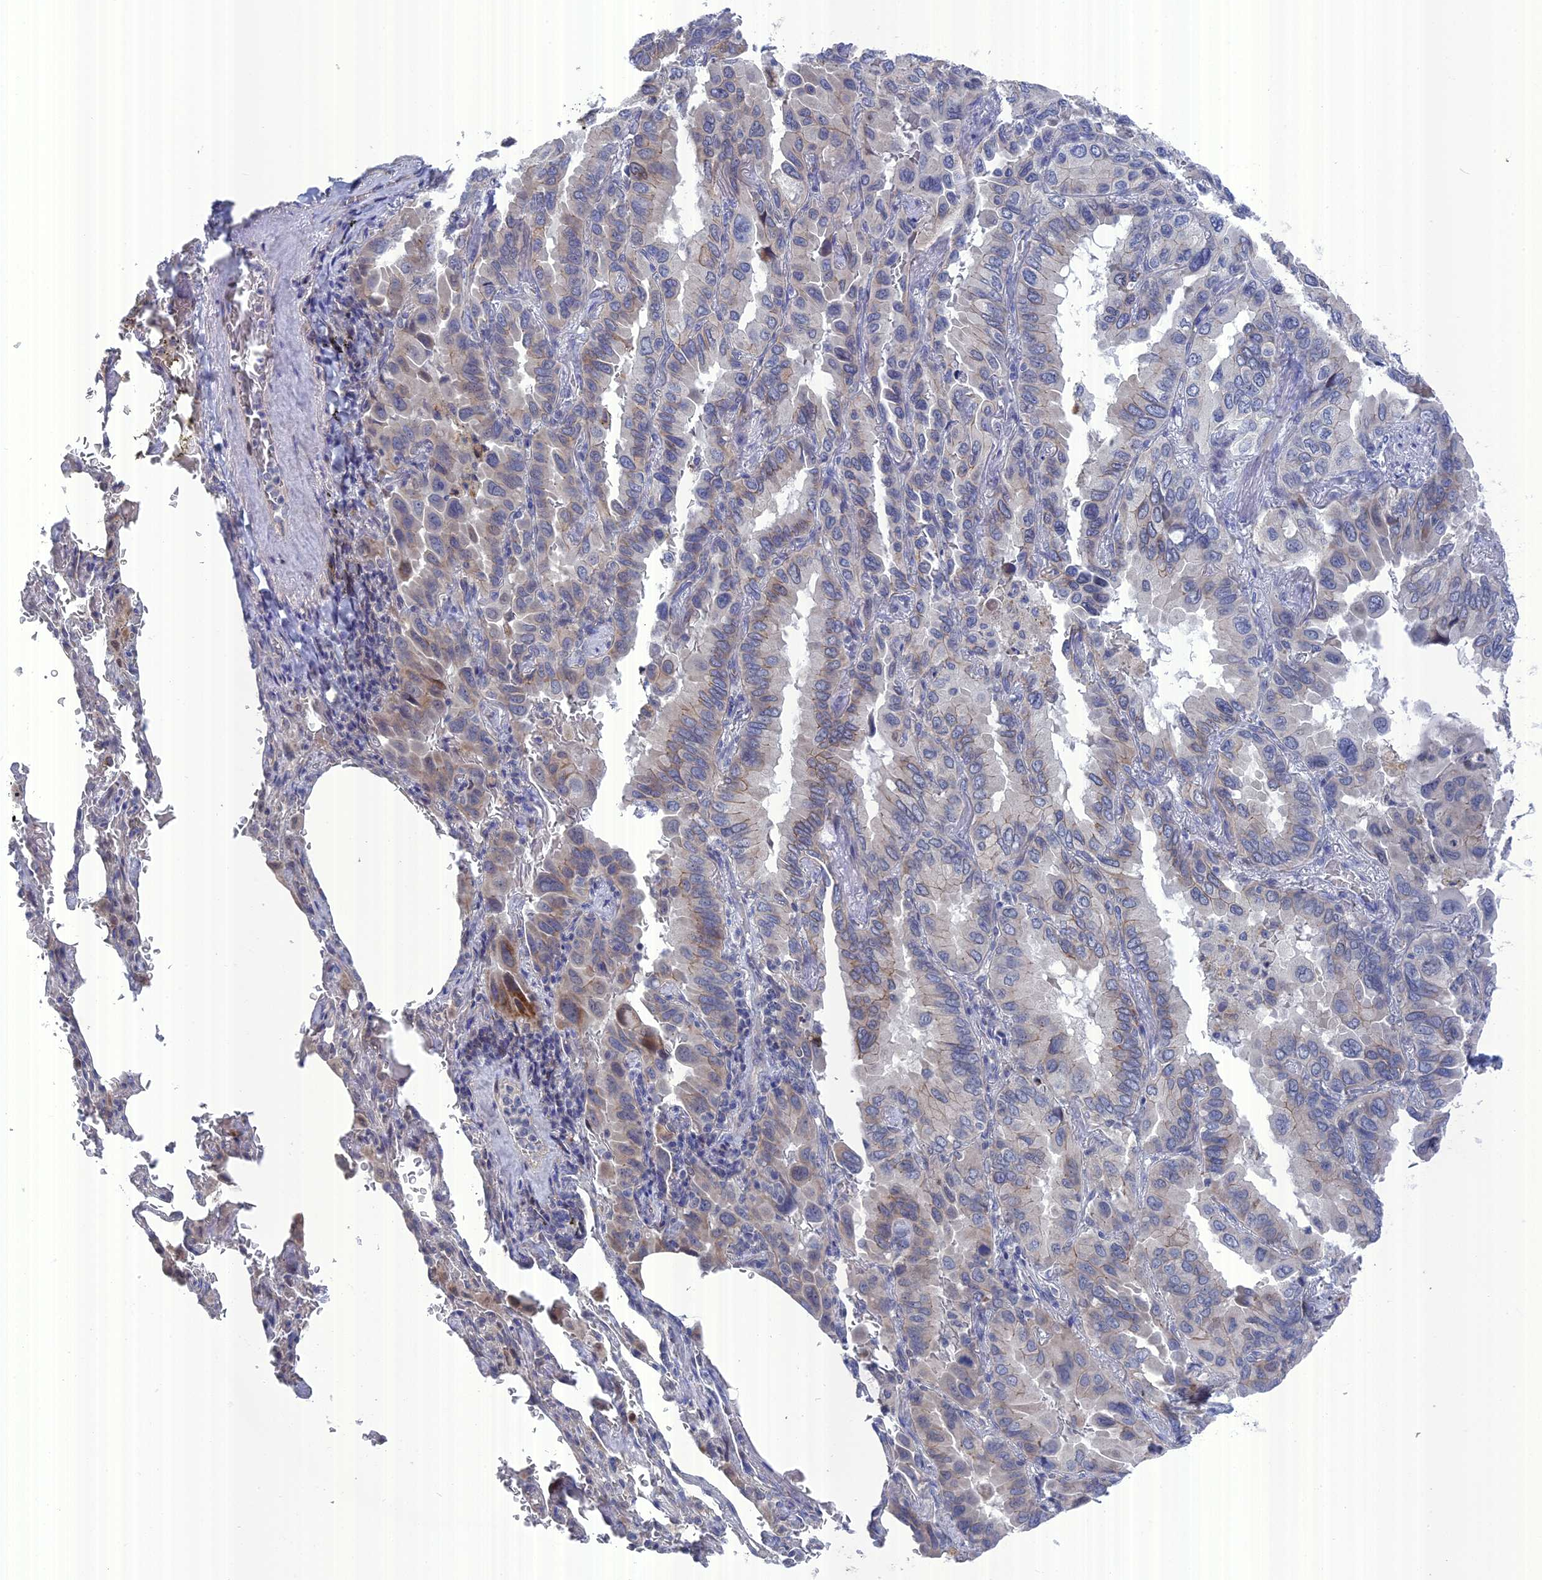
{"staining": {"intensity": "moderate", "quantity": "<25%", "location": "cytoplasmic/membranous"}, "tissue": "lung cancer", "cell_type": "Tumor cells", "image_type": "cancer", "snomed": [{"axis": "morphology", "description": "Adenocarcinoma, NOS"}, {"axis": "topography", "description": "Lung"}], "caption": "Immunohistochemistry (IHC) histopathology image of neoplastic tissue: human lung cancer stained using immunohistochemistry shows low levels of moderate protein expression localized specifically in the cytoplasmic/membranous of tumor cells, appearing as a cytoplasmic/membranous brown color.", "gene": "TMEM161A", "patient": {"sex": "male", "age": 64}}